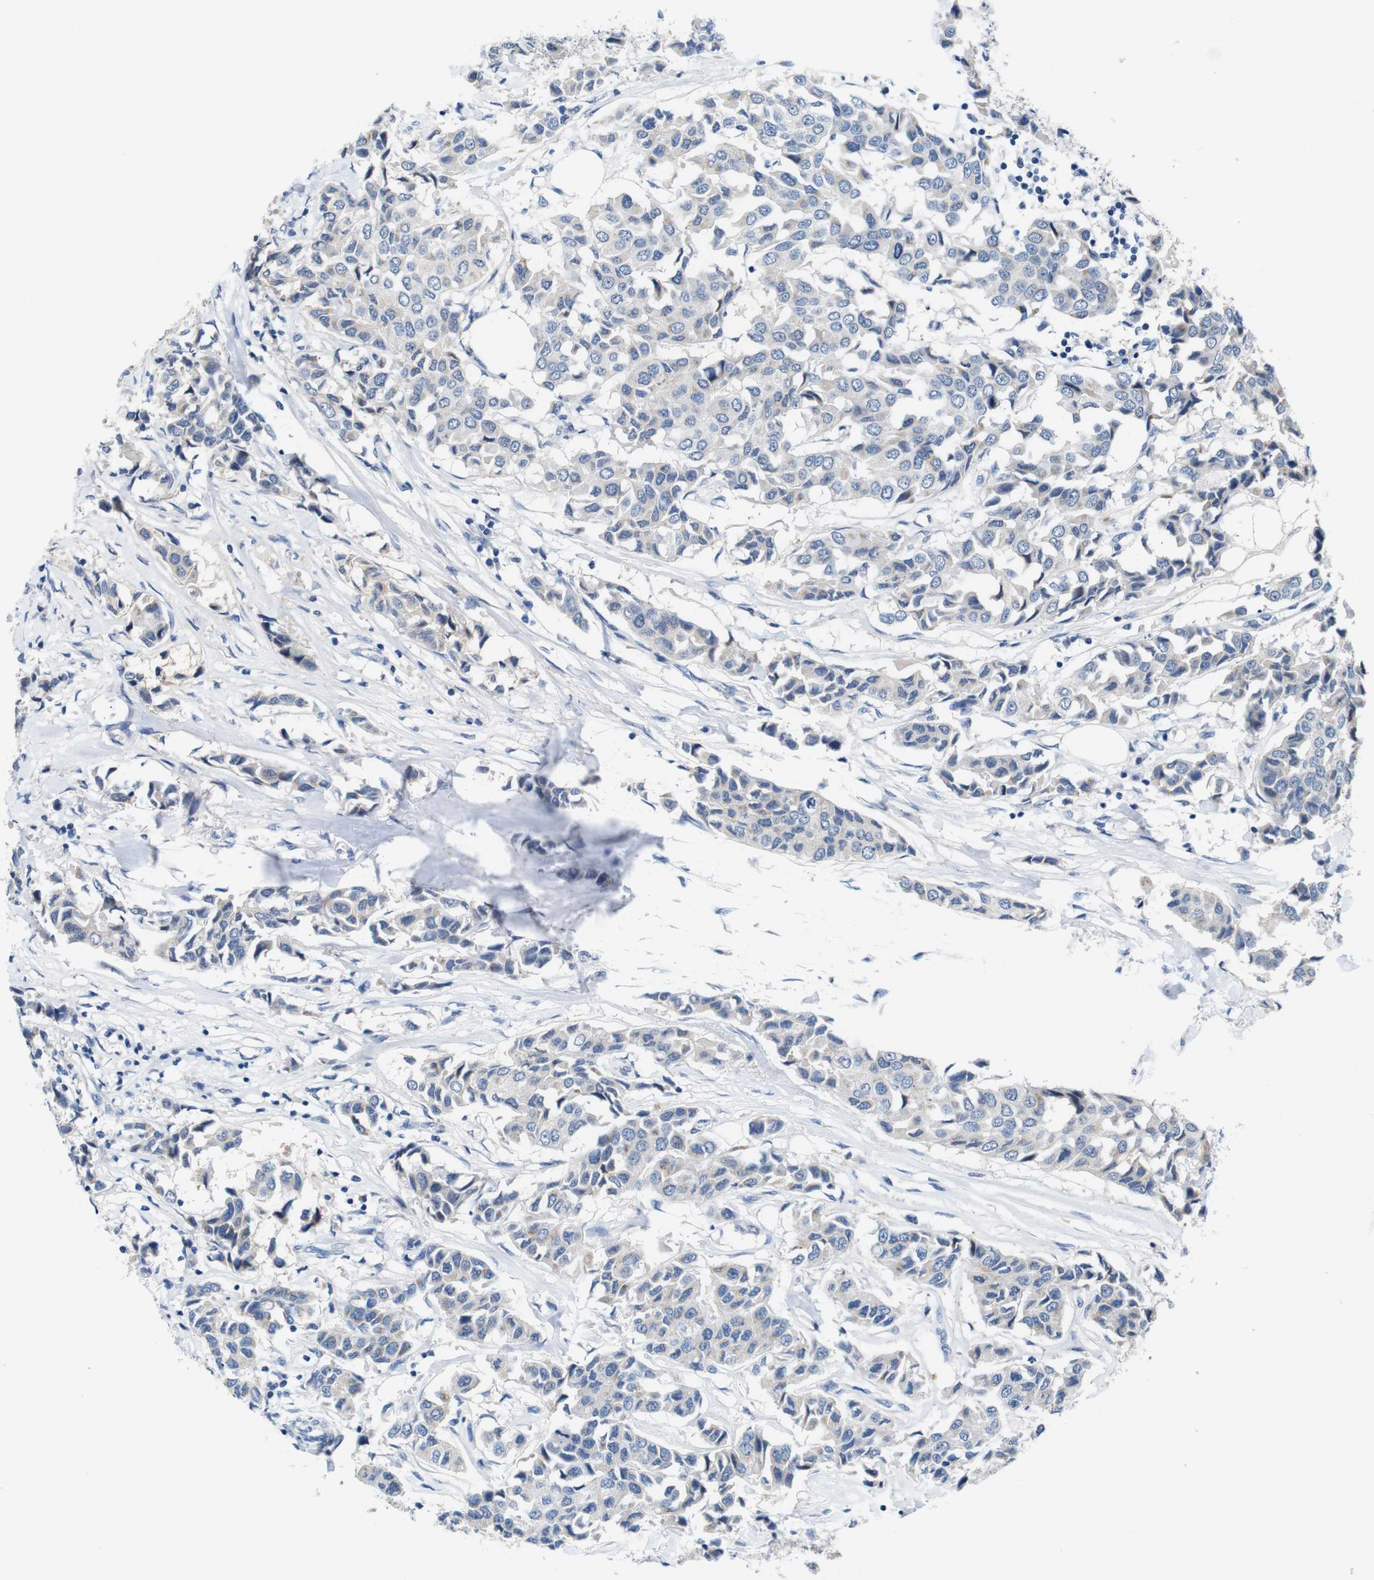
{"staining": {"intensity": "negative", "quantity": "none", "location": "none"}, "tissue": "breast cancer", "cell_type": "Tumor cells", "image_type": "cancer", "snomed": [{"axis": "morphology", "description": "Duct carcinoma"}, {"axis": "topography", "description": "Breast"}], "caption": "Immunohistochemical staining of breast intraductal carcinoma shows no significant positivity in tumor cells. The staining was performed using DAB to visualize the protein expression in brown, while the nuclei were stained in blue with hematoxylin (Magnification: 20x).", "gene": "C1RL", "patient": {"sex": "female", "age": 80}}